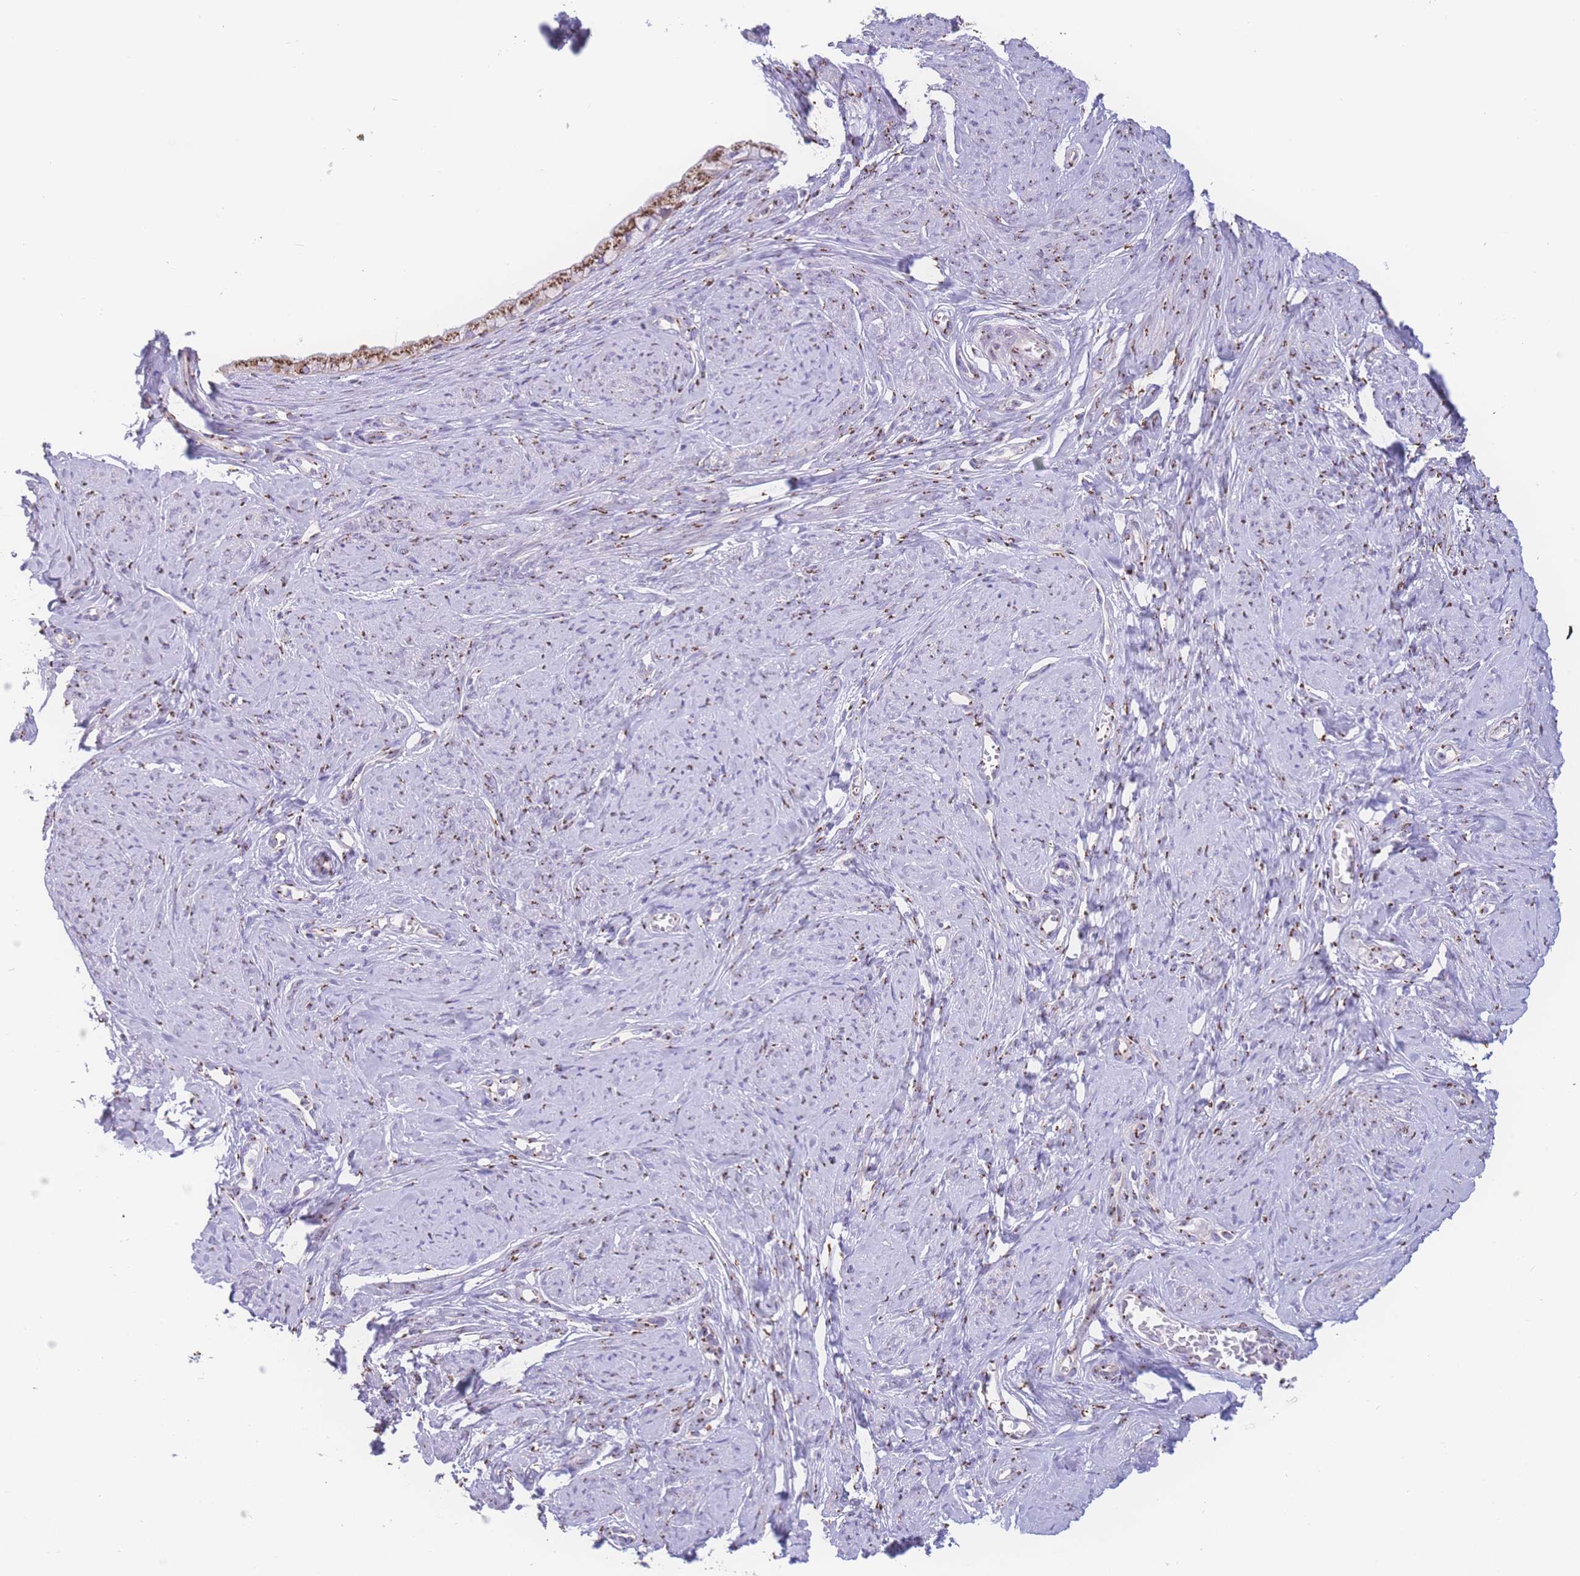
{"staining": {"intensity": "moderate", "quantity": ">75%", "location": "cytoplasmic/membranous"}, "tissue": "cervix", "cell_type": "Glandular cells", "image_type": "normal", "snomed": [{"axis": "morphology", "description": "Normal tissue, NOS"}, {"axis": "topography", "description": "Cervix"}], "caption": "Normal cervix was stained to show a protein in brown. There is medium levels of moderate cytoplasmic/membranous staining in approximately >75% of glandular cells. Using DAB (3,3'-diaminobenzidine) (brown) and hematoxylin (blue) stains, captured at high magnification using brightfield microscopy.", "gene": "GOLM2", "patient": {"sex": "female", "age": 42}}